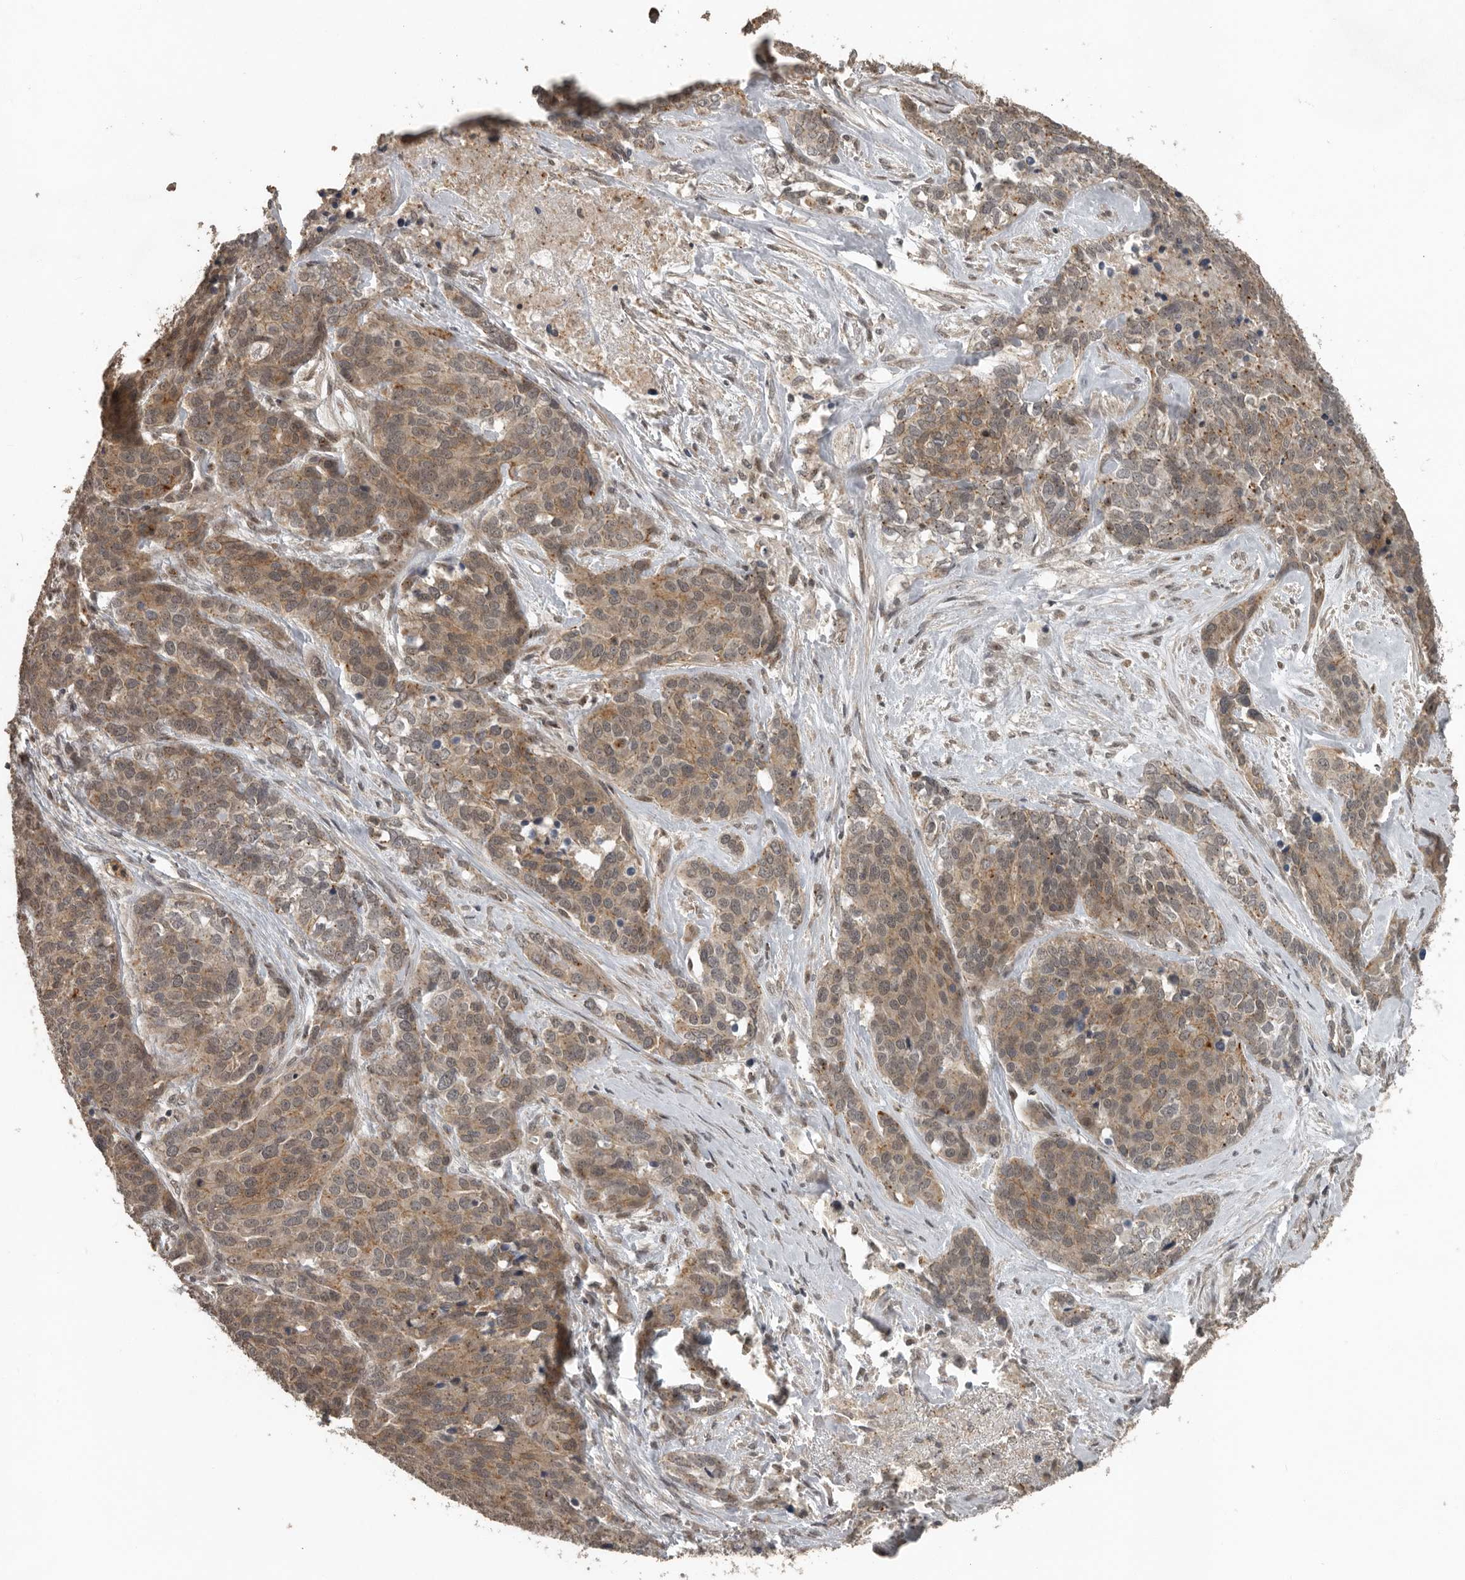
{"staining": {"intensity": "moderate", "quantity": ">75%", "location": "cytoplasmic/membranous"}, "tissue": "ovarian cancer", "cell_type": "Tumor cells", "image_type": "cancer", "snomed": [{"axis": "morphology", "description": "Cystadenocarcinoma, serous, NOS"}, {"axis": "topography", "description": "Ovary"}], "caption": "This is a photomicrograph of immunohistochemistry staining of ovarian serous cystadenocarcinoma, which shows moderate expression in the cytoplasmic/membranous of tumor cells.", "gene": "CEP350", "patient": {"sex": "female", "age": 44}}